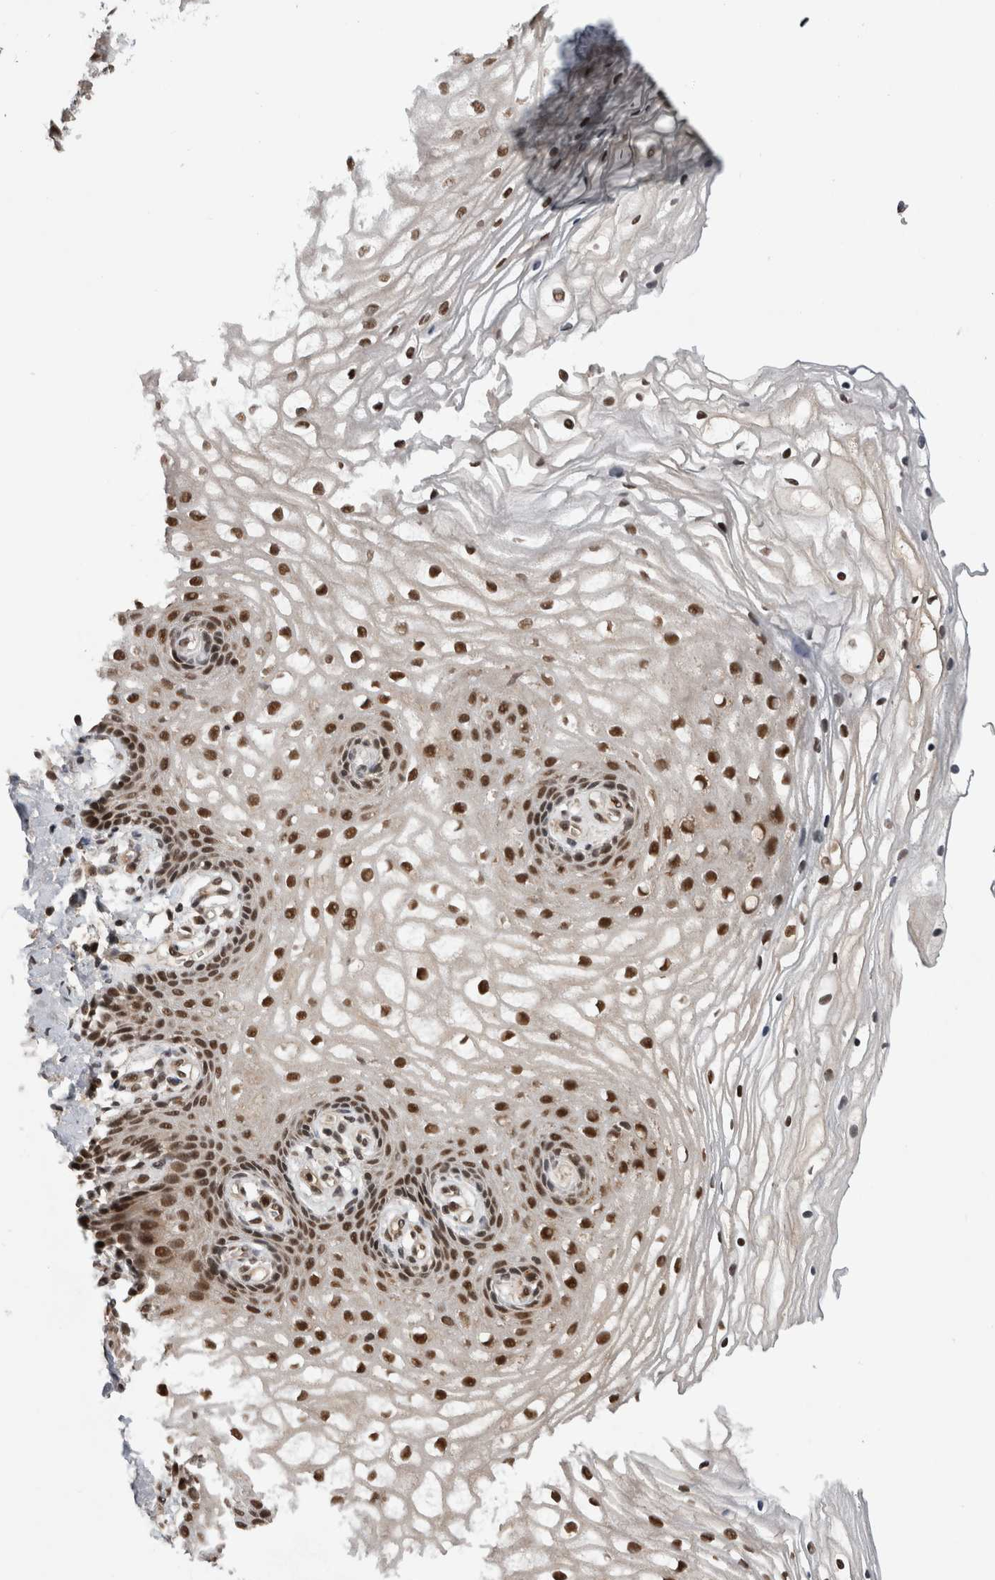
{"staining": {"intensity": "strong", "quantity": ">75%", "location": "nuclear"}, "tissue": "vagina", "cell_type": "Squamous epithelial cells", "image_type": "normal", "snomed": [{"axis": "morphology", "description": "Normal tissue, NOS"}, {"axis": "topography", "description": "Vagina"}], "caption": "Vagina stained with immunohistochemistry (IHC) exhibits strong nuclear positivity in about >75% of squamous epithelial cells.", "gene": "CPSF2", "patient": {"sex": "female", "age": 60}}